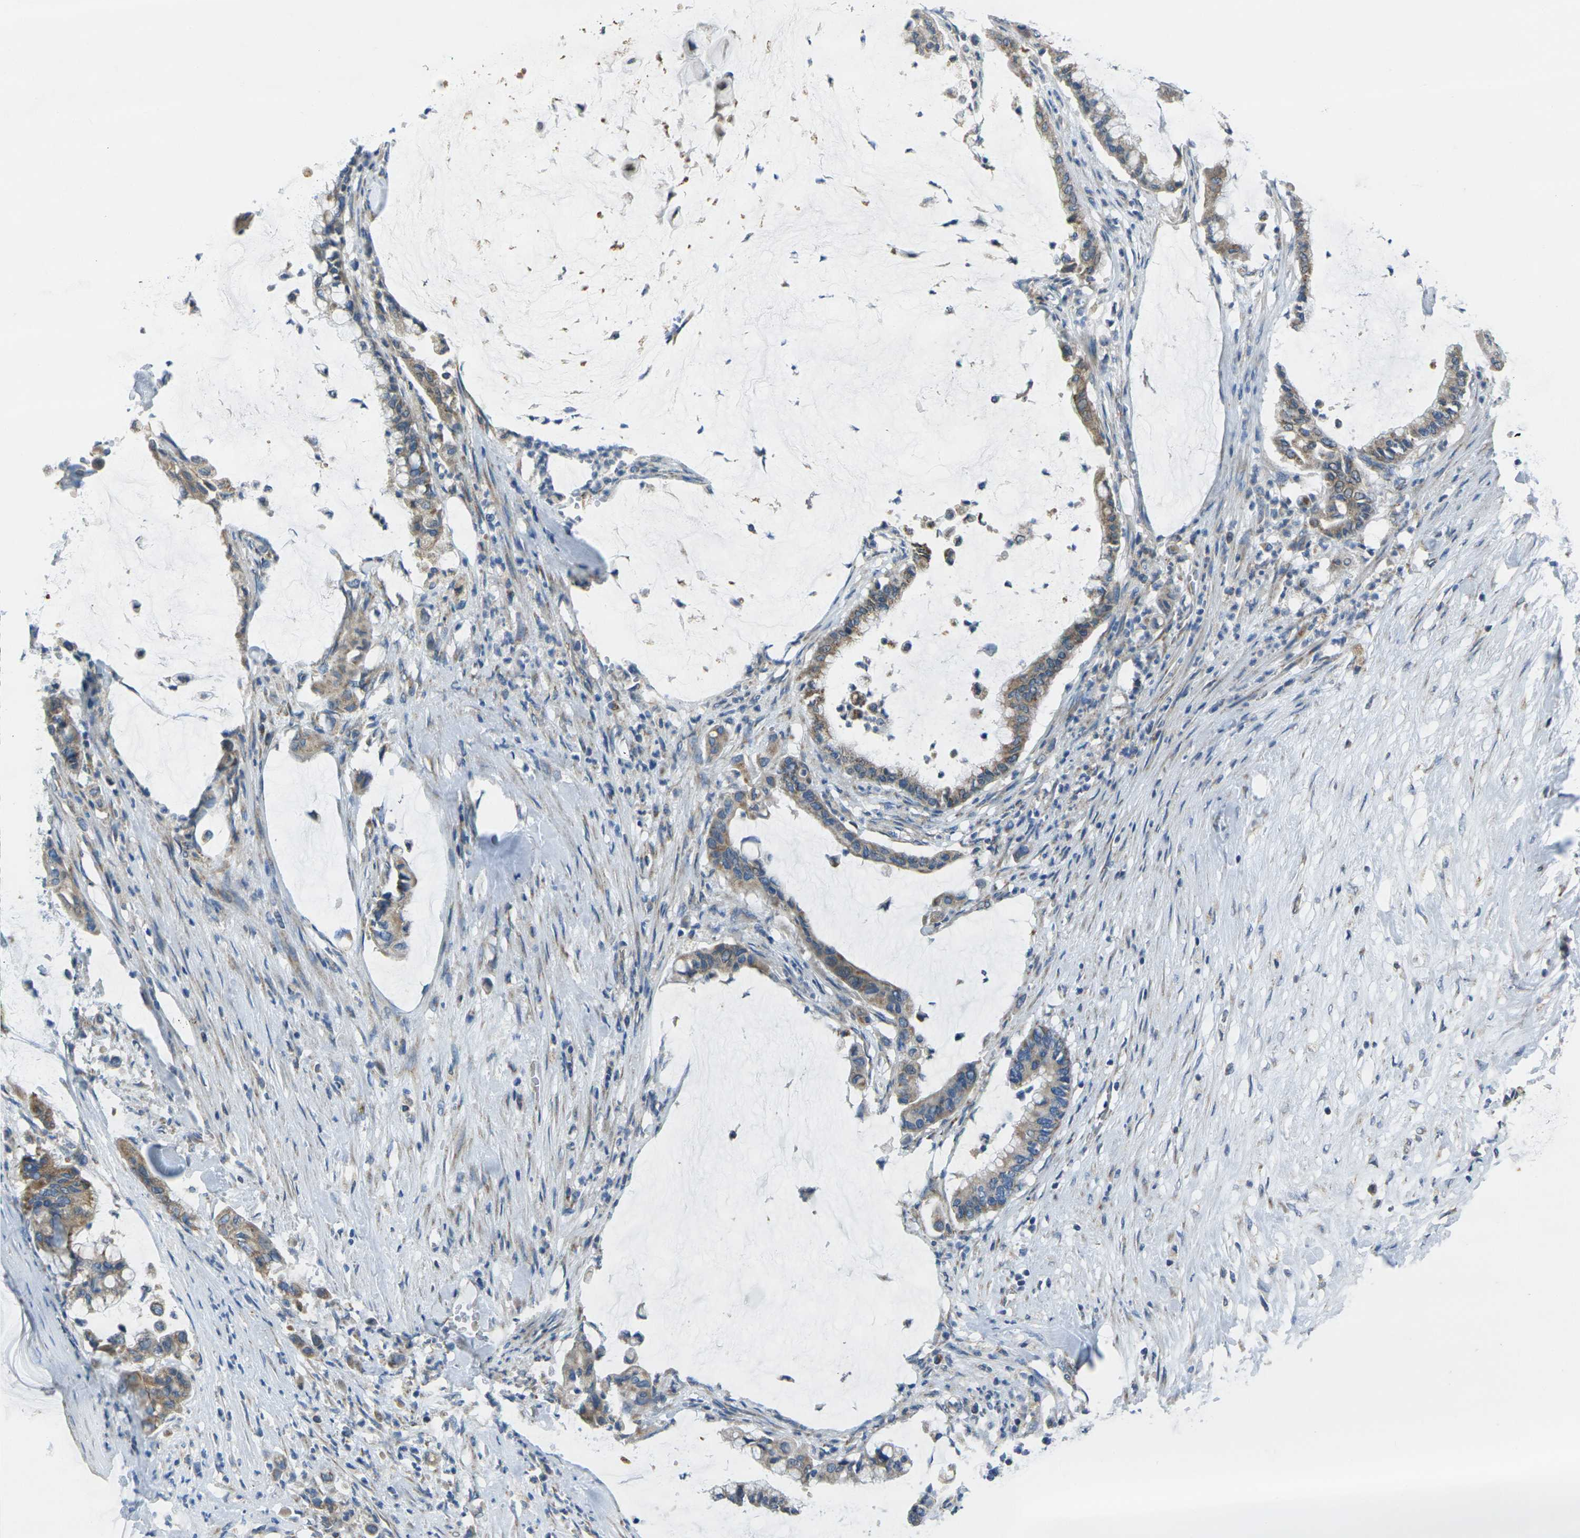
{"staining": {"intensity": "moderate", "quantity": ">75%", "location": "cytoplasmic/membranous"}, "tissue": "pancreatic cancer", "cell_type": "Tumor cells", "image_type": "cancer", "snomed": [{"axis": "morphology", "description": "Adenocarcinoma, NOS"}, {"axis": "topography", "description": "Pancreas"}], "caption": "Protein analysis of pancreatic cancer tissue reveals moderate cytoplasmic/membranous staining in about >75% of tumor cells.", "gene": "TMEM120B", "patient": {"sex": "male", "age": 41}}